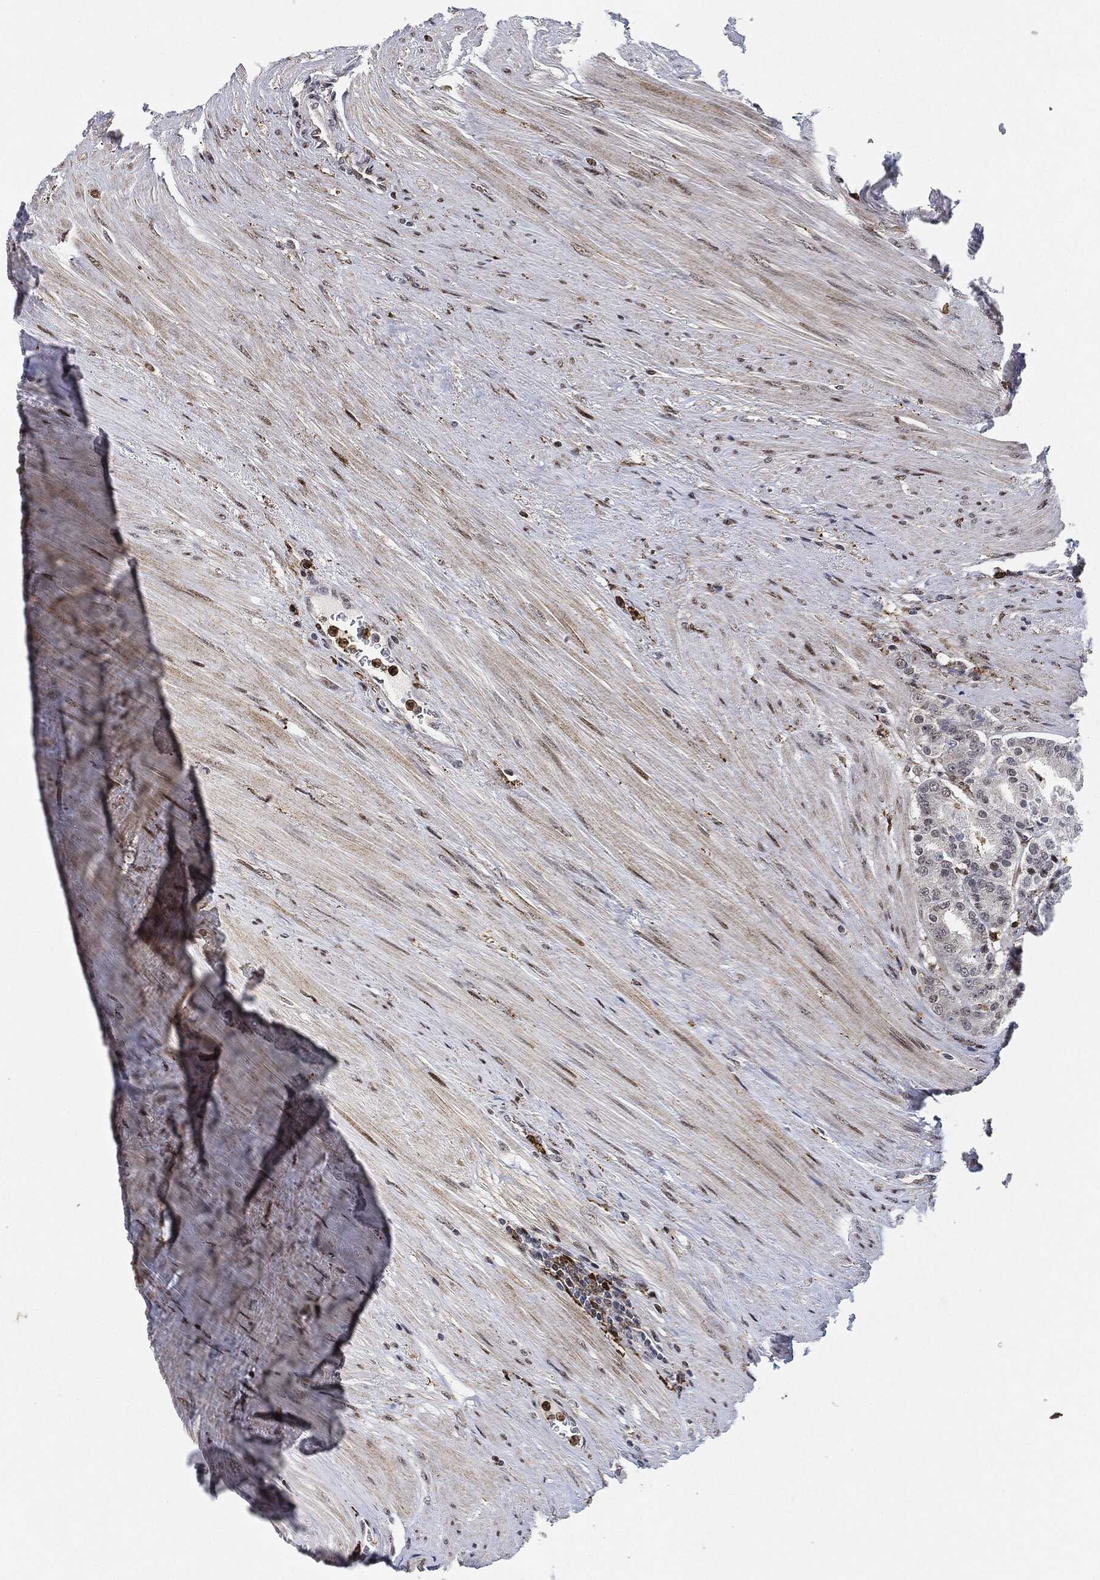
{"staining": {"intensity": "strong", "quantity": "<25%", "location": "nuclear"}, "tissue": "prostate cancer", "cell_type": "Tumor cells", "image_type": "cancer", "snomed": [{"axis": "morphology", "description": "Adenocarcinoma, NOS"}, {"axis": "topography", "description": "Prostate"}], "caption": "Protein expression analysis of human prostate cancer reveals strong nuclear expression in approximately <25% of tumor cells.", "gene": "NANOS3", "patient": {"sex": "male", "age": 69}}